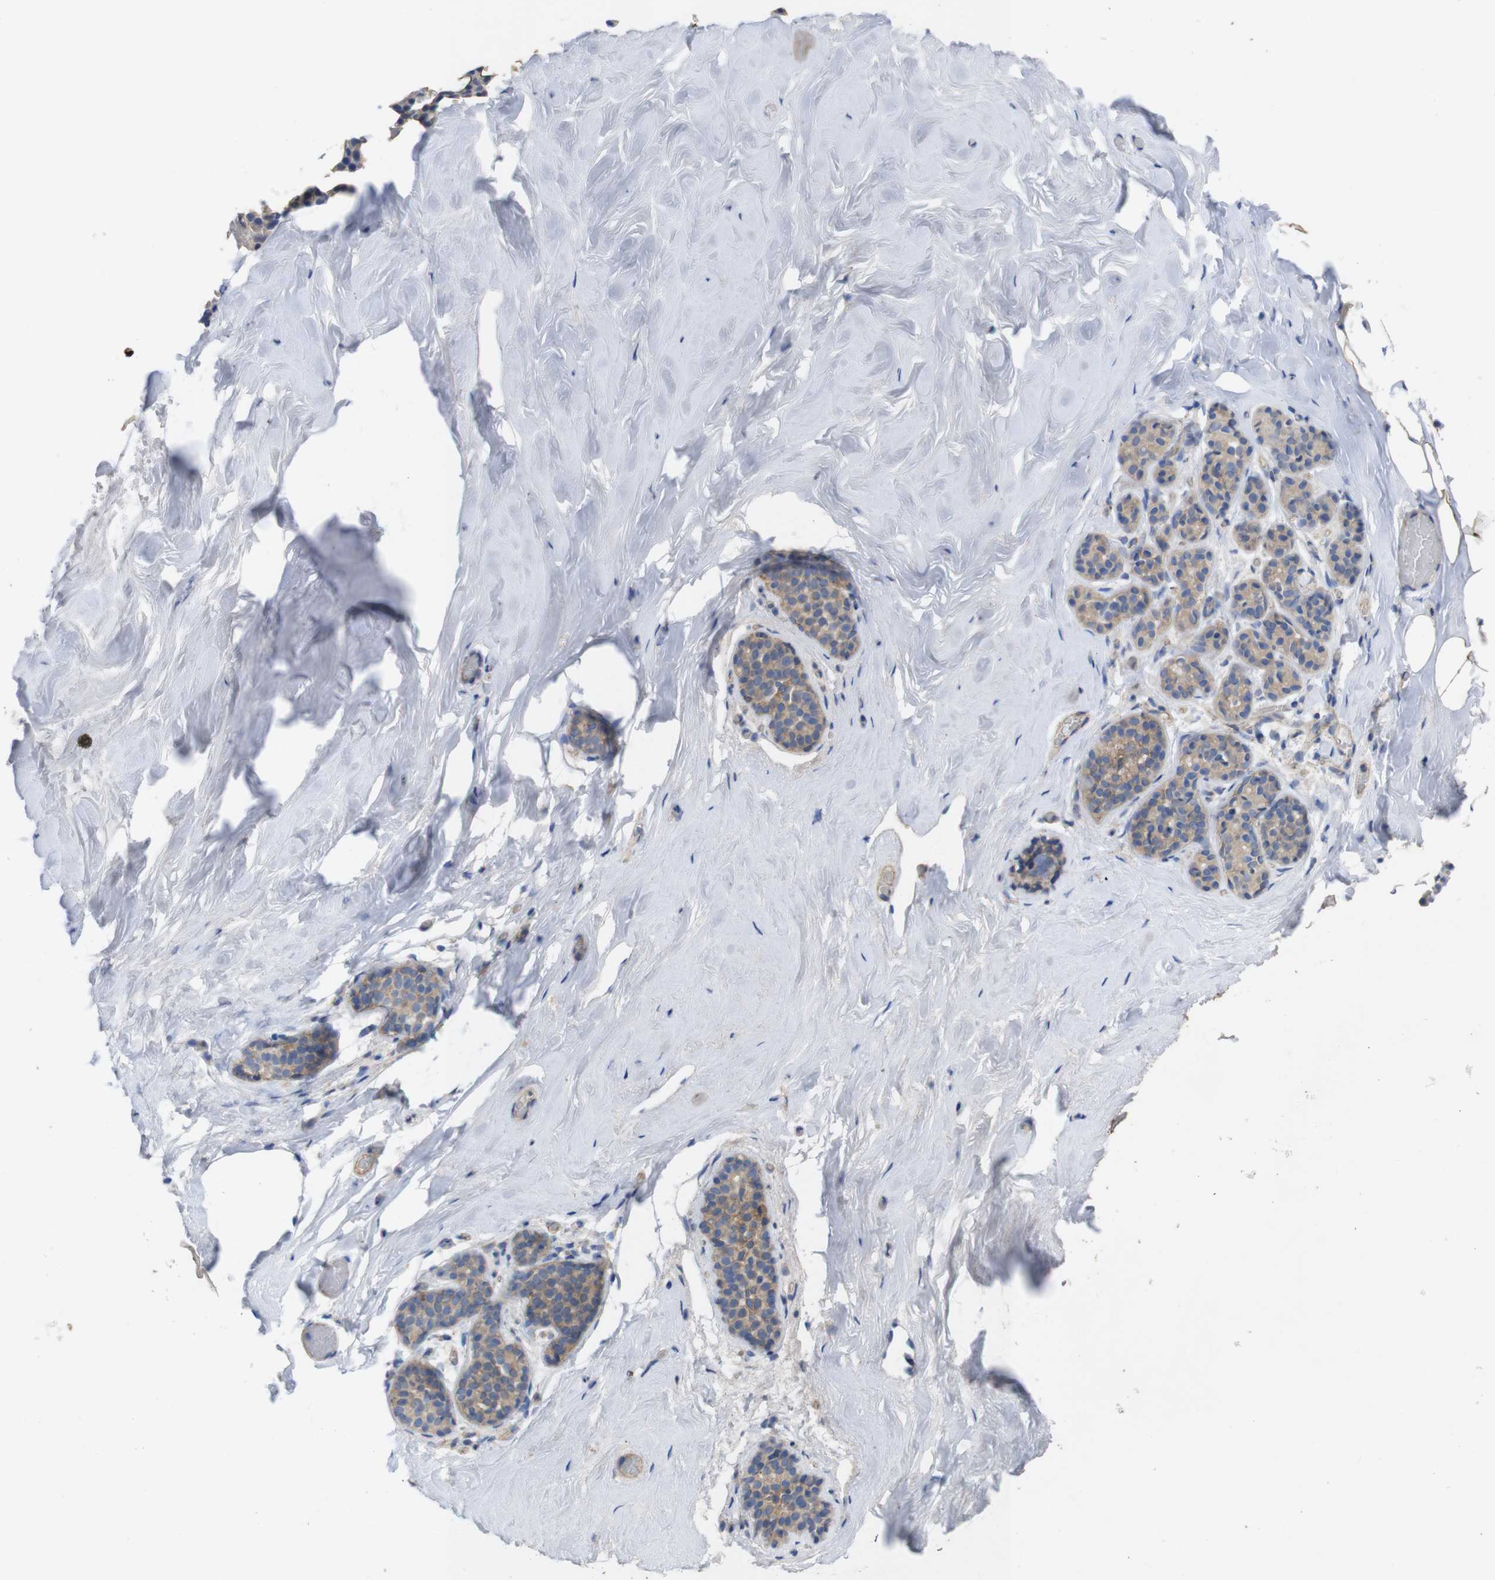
{"staining": {"intensity": "moderate", "quantity": ">75%", "location": "cytoplasmic/membranous"}, "tissue": "breast", "cell_type": "Adipocytes", "image_type": "normal", "snomed": [{"axis": "morphology", "description": "Normal tissue, NOS"}, {"axis": "topography", "description": "Breast"}], "caption": "Immunohistochemistry (DAB) staining of normal human breast shows moderate cytoplasmic/membranous protein expression in about >75% of adipocytes.", "gene": "KIDINS220", "patient": {"sex": "female", "age": 75}}